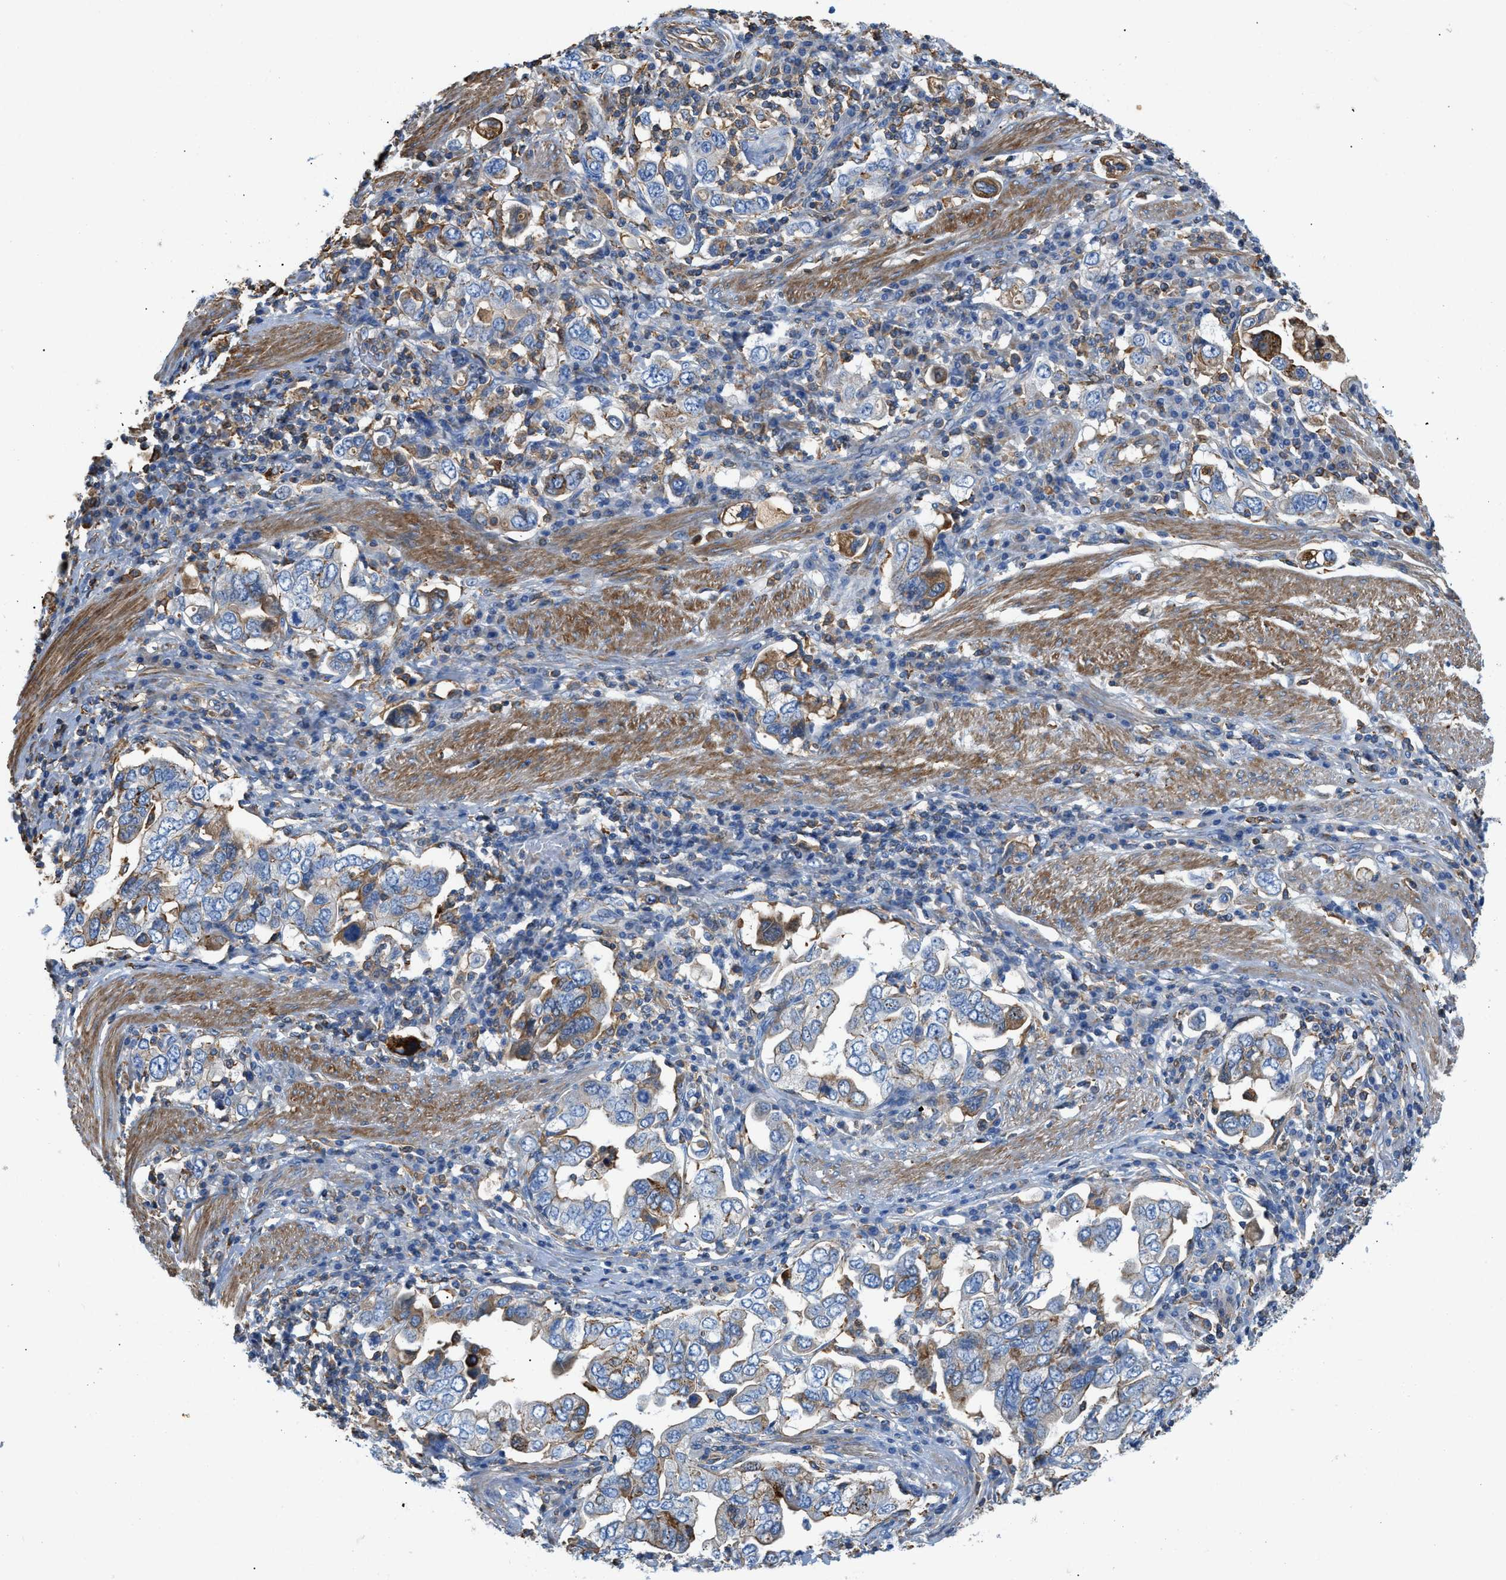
{"staining": {"intensity": "moderate", "quantity": "<25%", "location": "cytoplasmic/membranous"}, "tissue": "stomach cancer", "cell_type": "Tumor cells", "image_type": "cancer", "snomed": [{"axis": "morphology", "description": "Adenocarcinoma, NOS"}, {"axis": "topography", "description": "Stomach, upper"}], "caption": "About <25% of tumor cells in human stomach cancer (adenocarcinoma) exhibit moderate cytoplasmic/membranous protein staining as visualized by brown immunohistochemical staining.", "gene": "ATP6V0D1", "patient": {"sex": "male", "age": 62}}